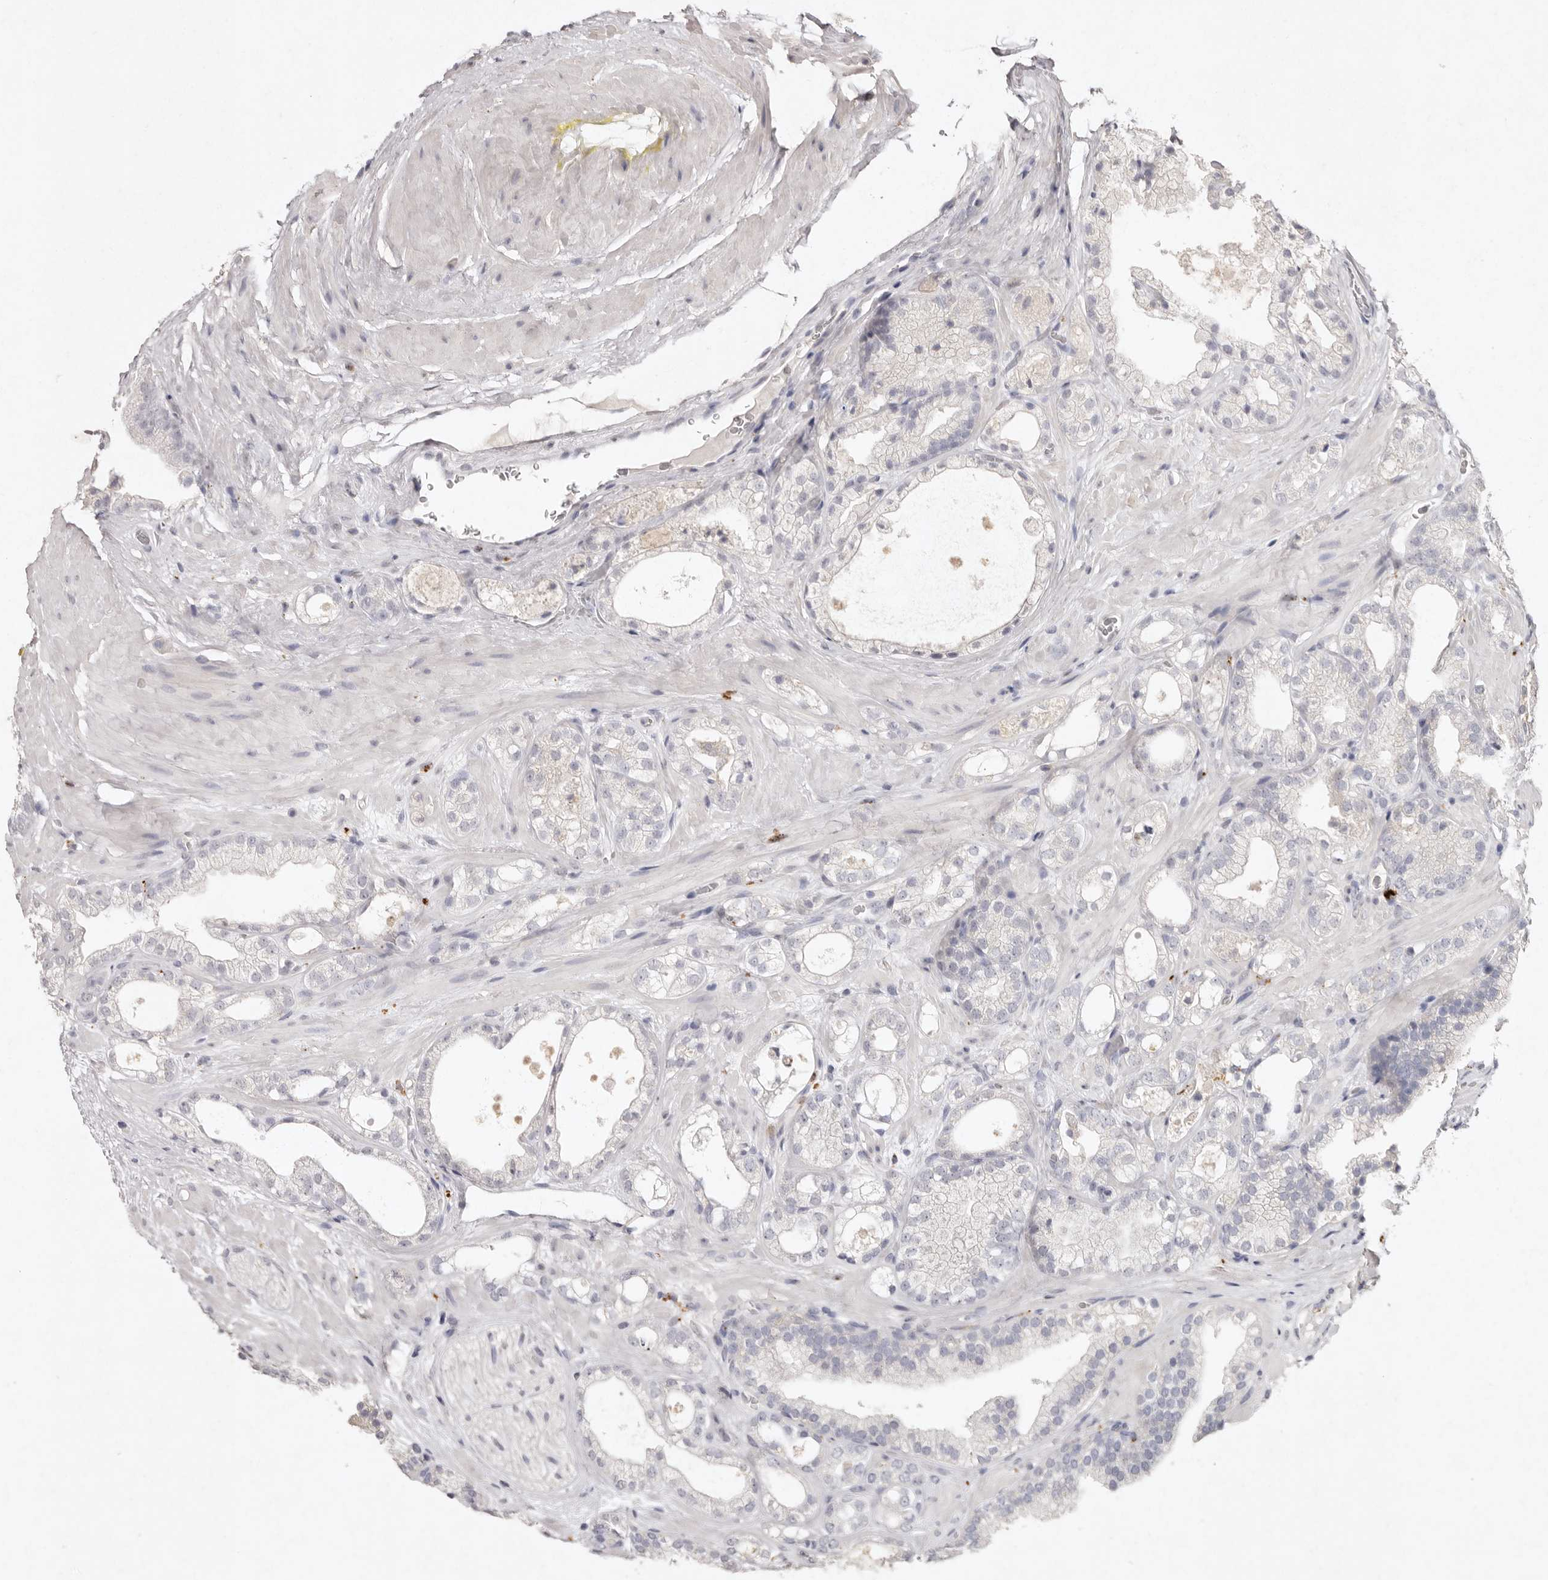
{"staining": {"intensity": "negative", "quantity": "none", "location": "none"}, "tissue": "prostate cancer", "cell_type": "Tumor cells", "image_type": "cancer", "snomed": [{"axis": "morphology", "description": "Adenocarcinoma, High grade"}, {"axis": "topography", "description": "Prostate"}], "caption": "This is a photomicrograph of immunohistochemistry (IHC) staining of prostate cancer, which shows no staining in tumor cells. The staining was performed using DAB to visualize the protein expression in brown, while the nuclei were stained in blue with hematoxylin (Magnification: 20x).", "gene": "FAM185A", "patient": {"sex": "male", "age": 58}}